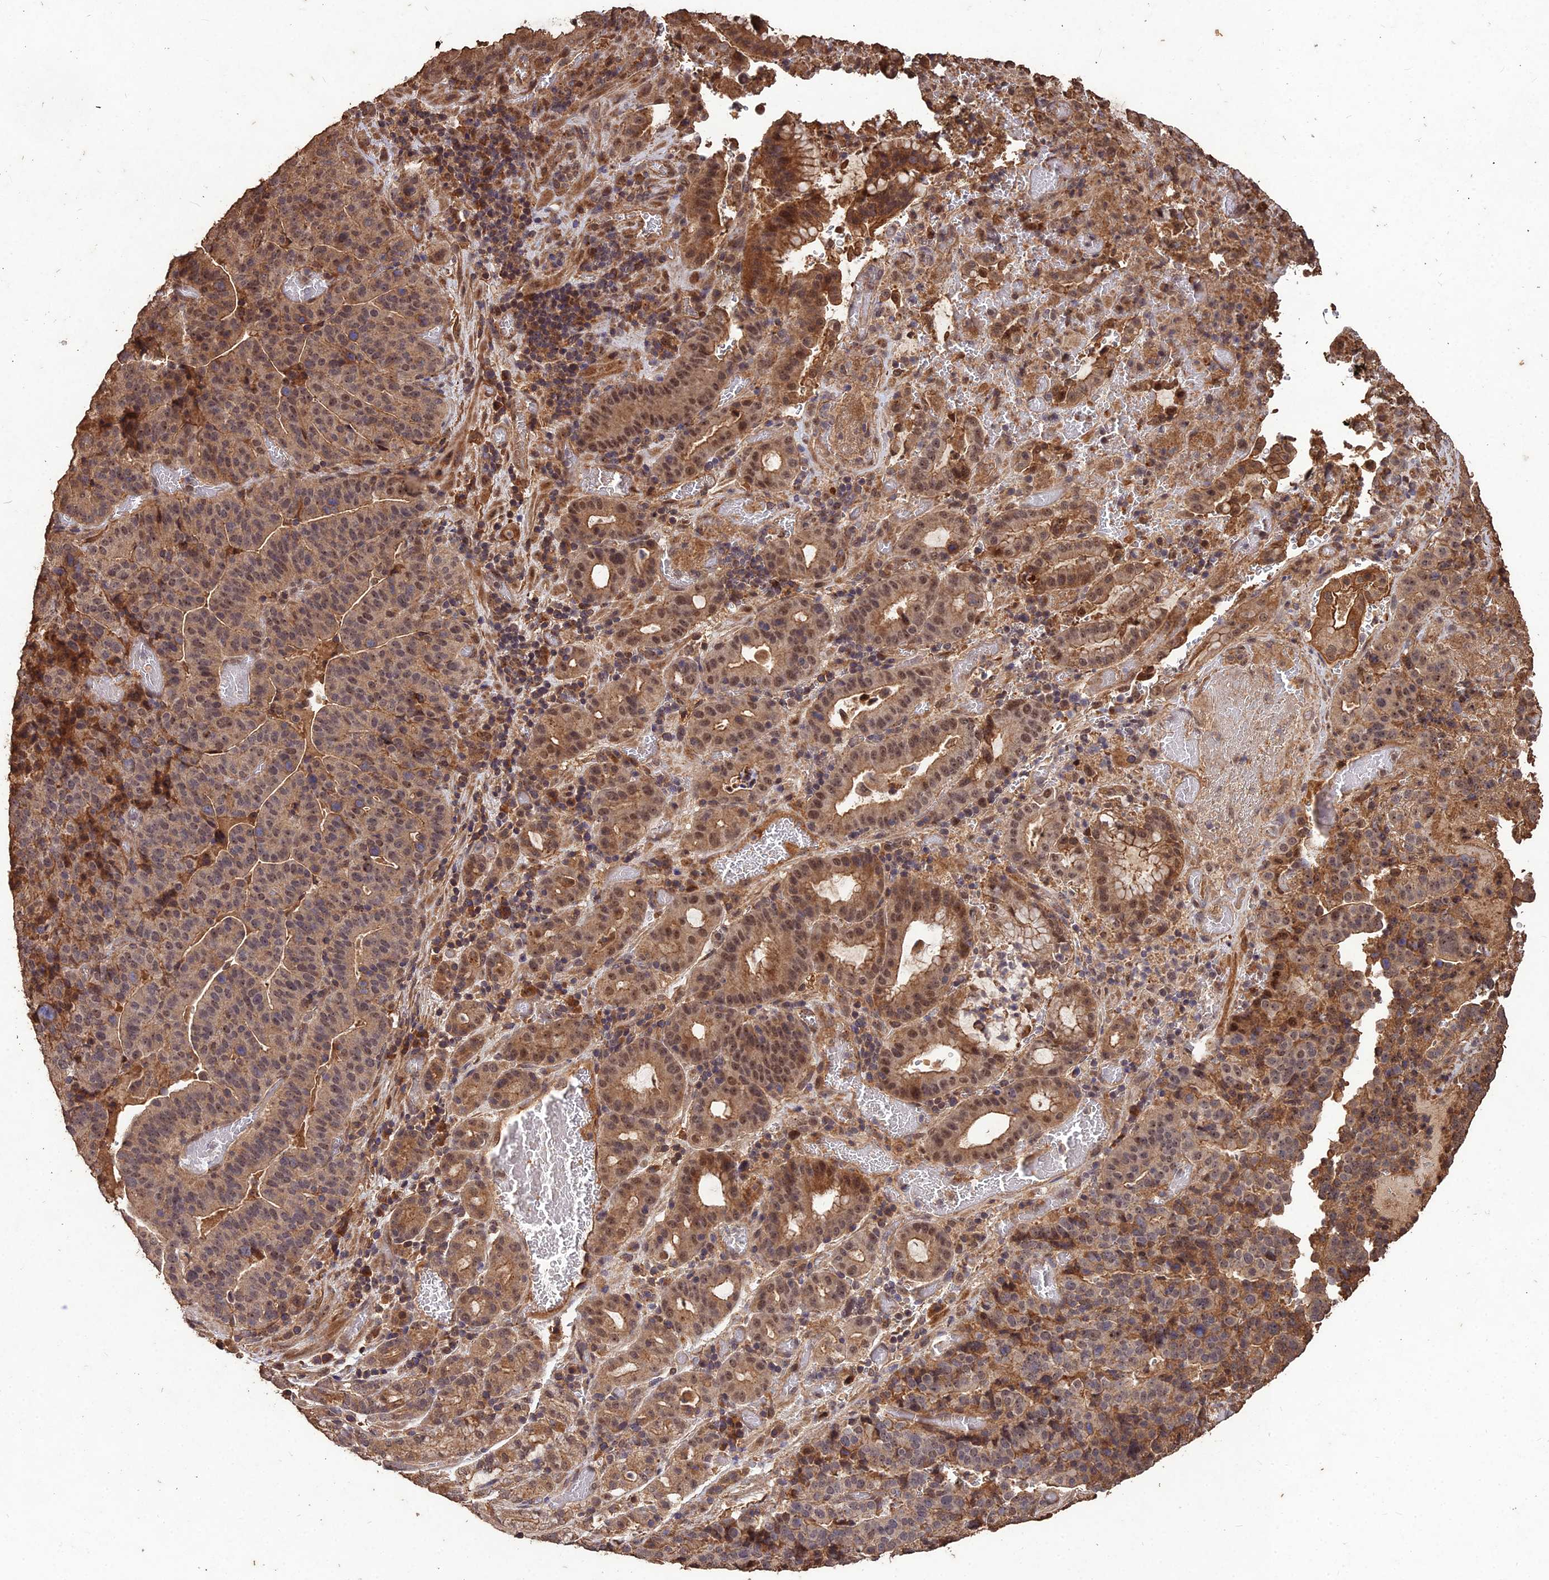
{"staining": {"intensity": "moderate", "quantity": ">75%", "location": "cytoplasmic/membranous,nuclear"}, "tissue": "stomach cancer", "cell_type": "Tumor cells", "image_type": "cancer", "snomed": [{"axis": "morphology", "description": "Adenocarcinoma, NOS"}, {"axis": "topography", "description": "Stomach"}], "caption": "Protein staining by immunohistochemistry (IHC) displays moderate cytoplasmic/membranous and nuclear positivity in approximately >75% of tumor cells in stomach cancer.", "gene": "SYMPK", "patient": {"sex": "male", "age": 48}}